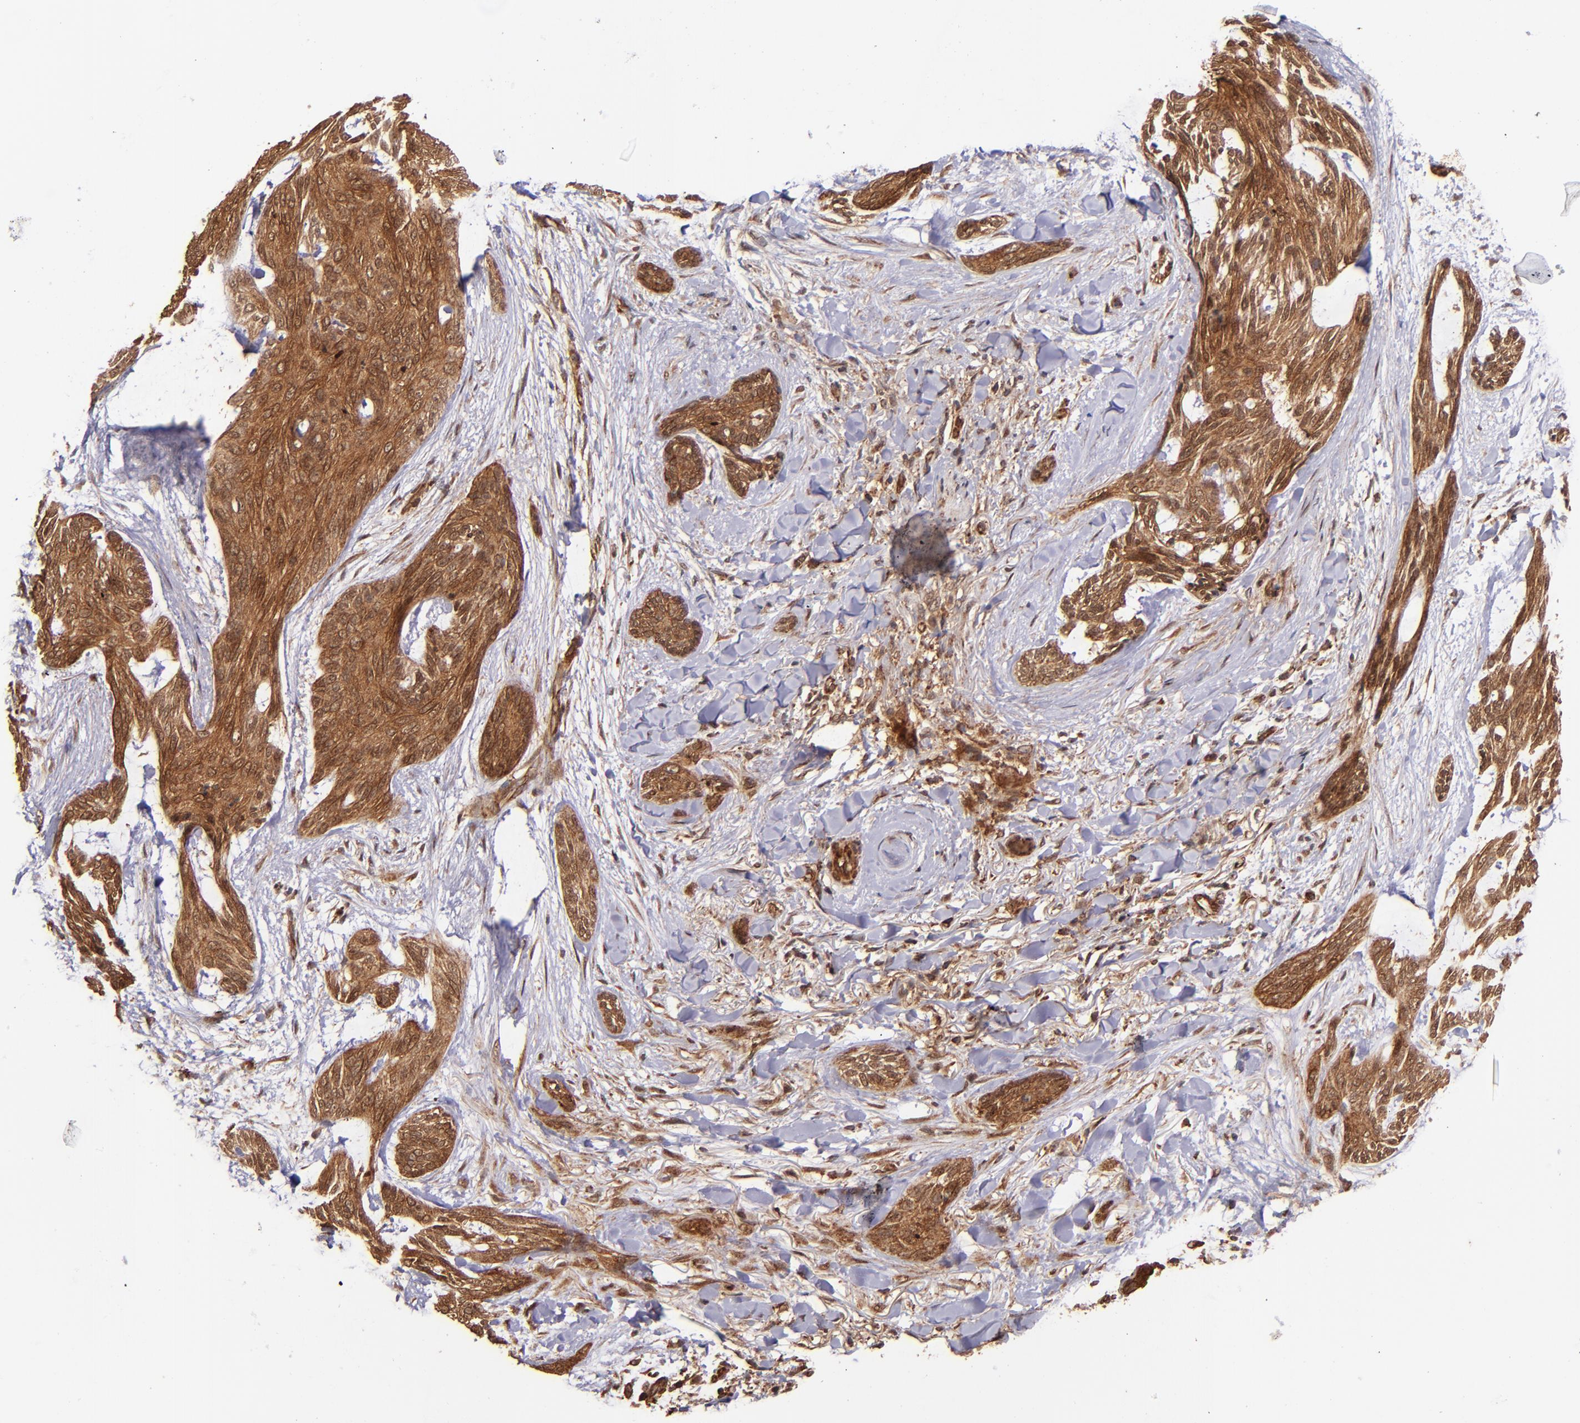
{"staining": {"intensity": "strong", "quantity": ">75%", "location": "cytoplasmic/membranous"}, "tissue": "skin cancer", "cell_type": "Tumor cells", "image_type": "cancer", "snomed": [{"axis": "morphology", "description": "Normal tissue, NOS"}, {"axis": "morphology", "description": "Basal cell carcinoma"}, {"axis": "topography", "description": "Skin"}], "caption": "Human basal cell carcinoma (skin) stained for a protein (brown) exhibits strong cytoplasmic/membranous positive staining in approximately >75% of tumor cells.", "gene": "STX8", "patient": {"sex": "female", "age": 71}}